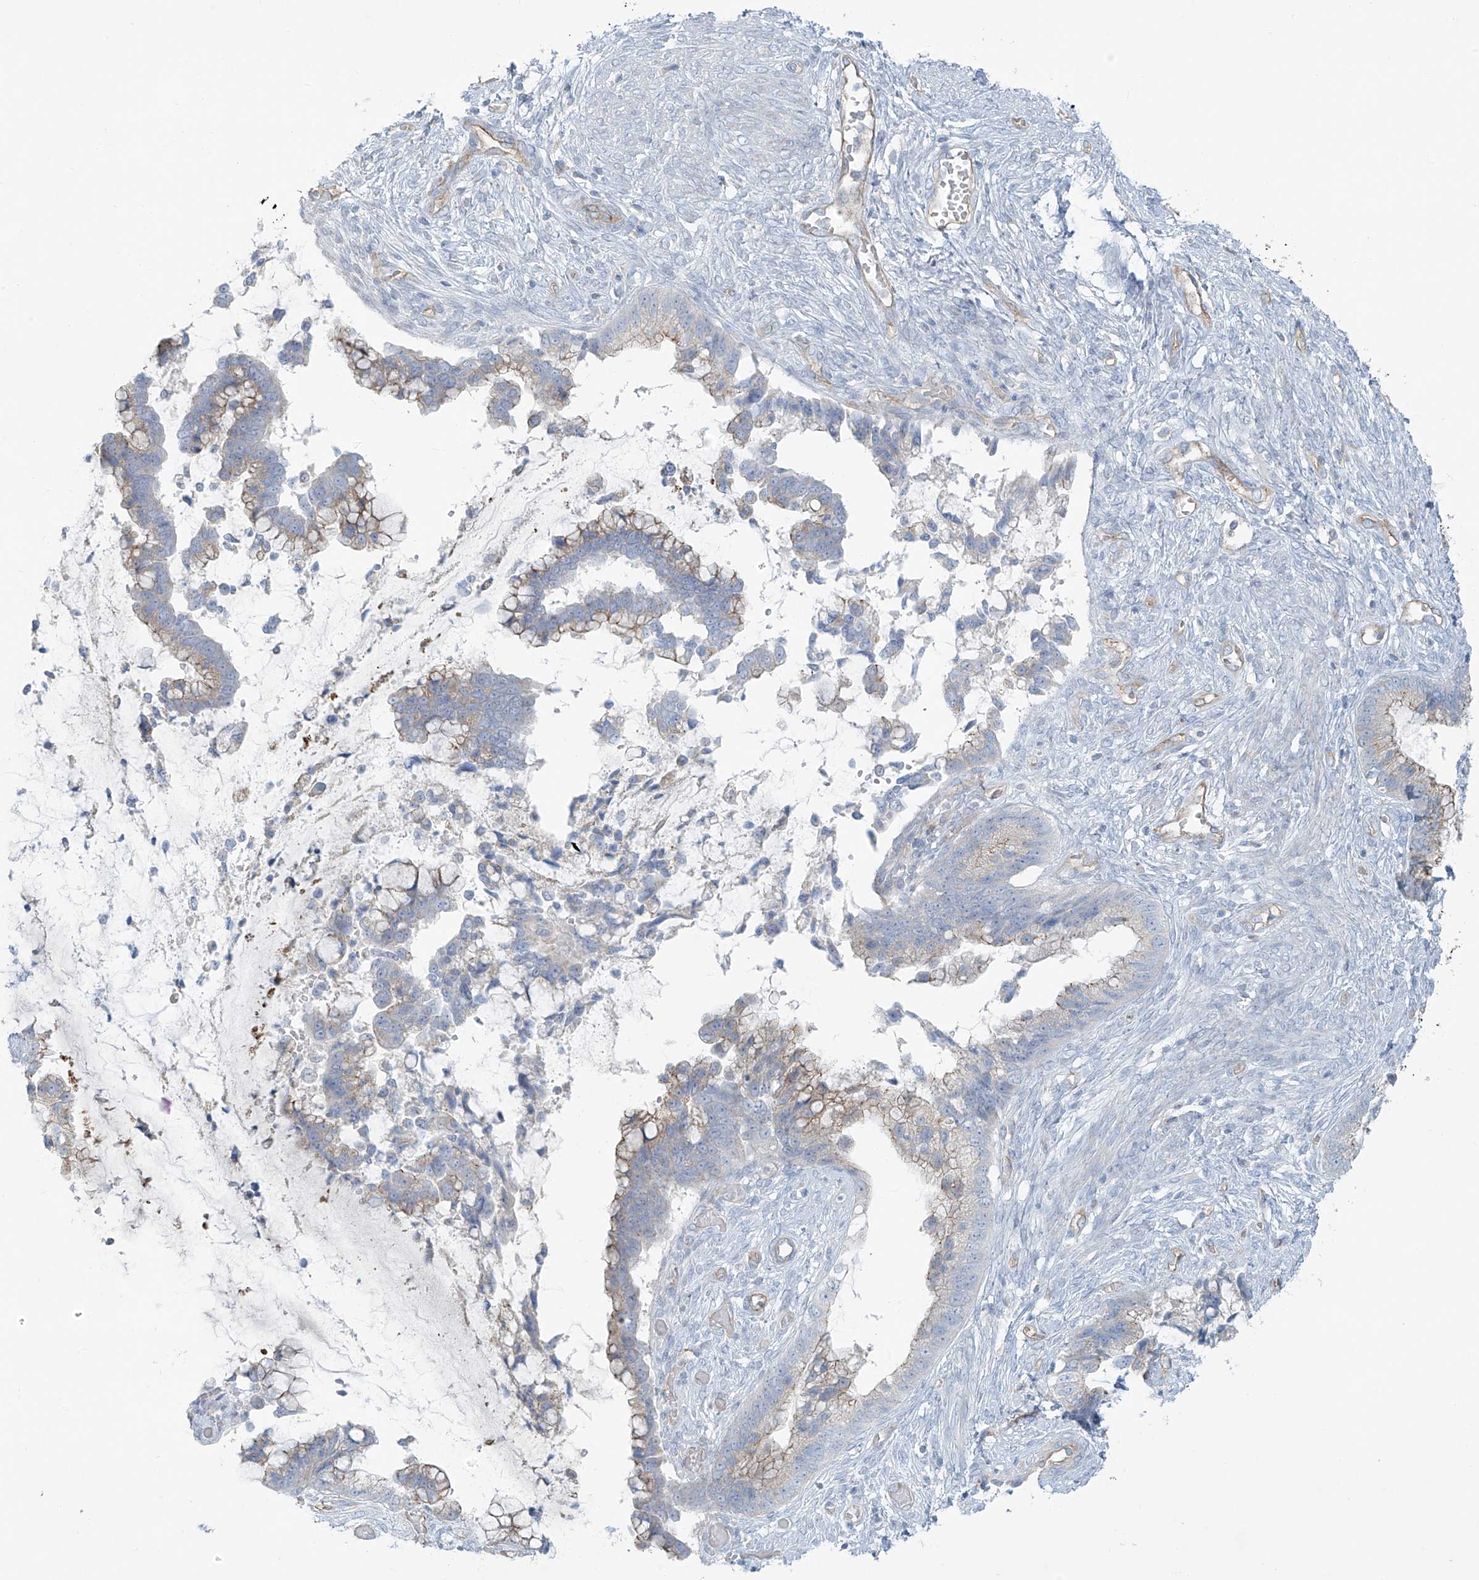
{"staining": {"intensity": "weak", "quantity": "25%-75%", "location": "cytoplasmic/membranous"}, "tissue": "cervical cancer", "cell_type": "Tumor cells", "image_type": "cancer", "snomed": [{"axis": "morphology", "description": "Adenocarcinoma, NOS"}, {"axis": "topography", "description": "Cervix"}], "caption": "Immunohistochemistry (DAB) staining of adenocarcinoma (cervical) displays weak cytoplasmic/membranous protein expression in approximately 25%-75% of tumor cells.", "gene": "VAMP5", "patient": {"sex": "female", "age": 44}}